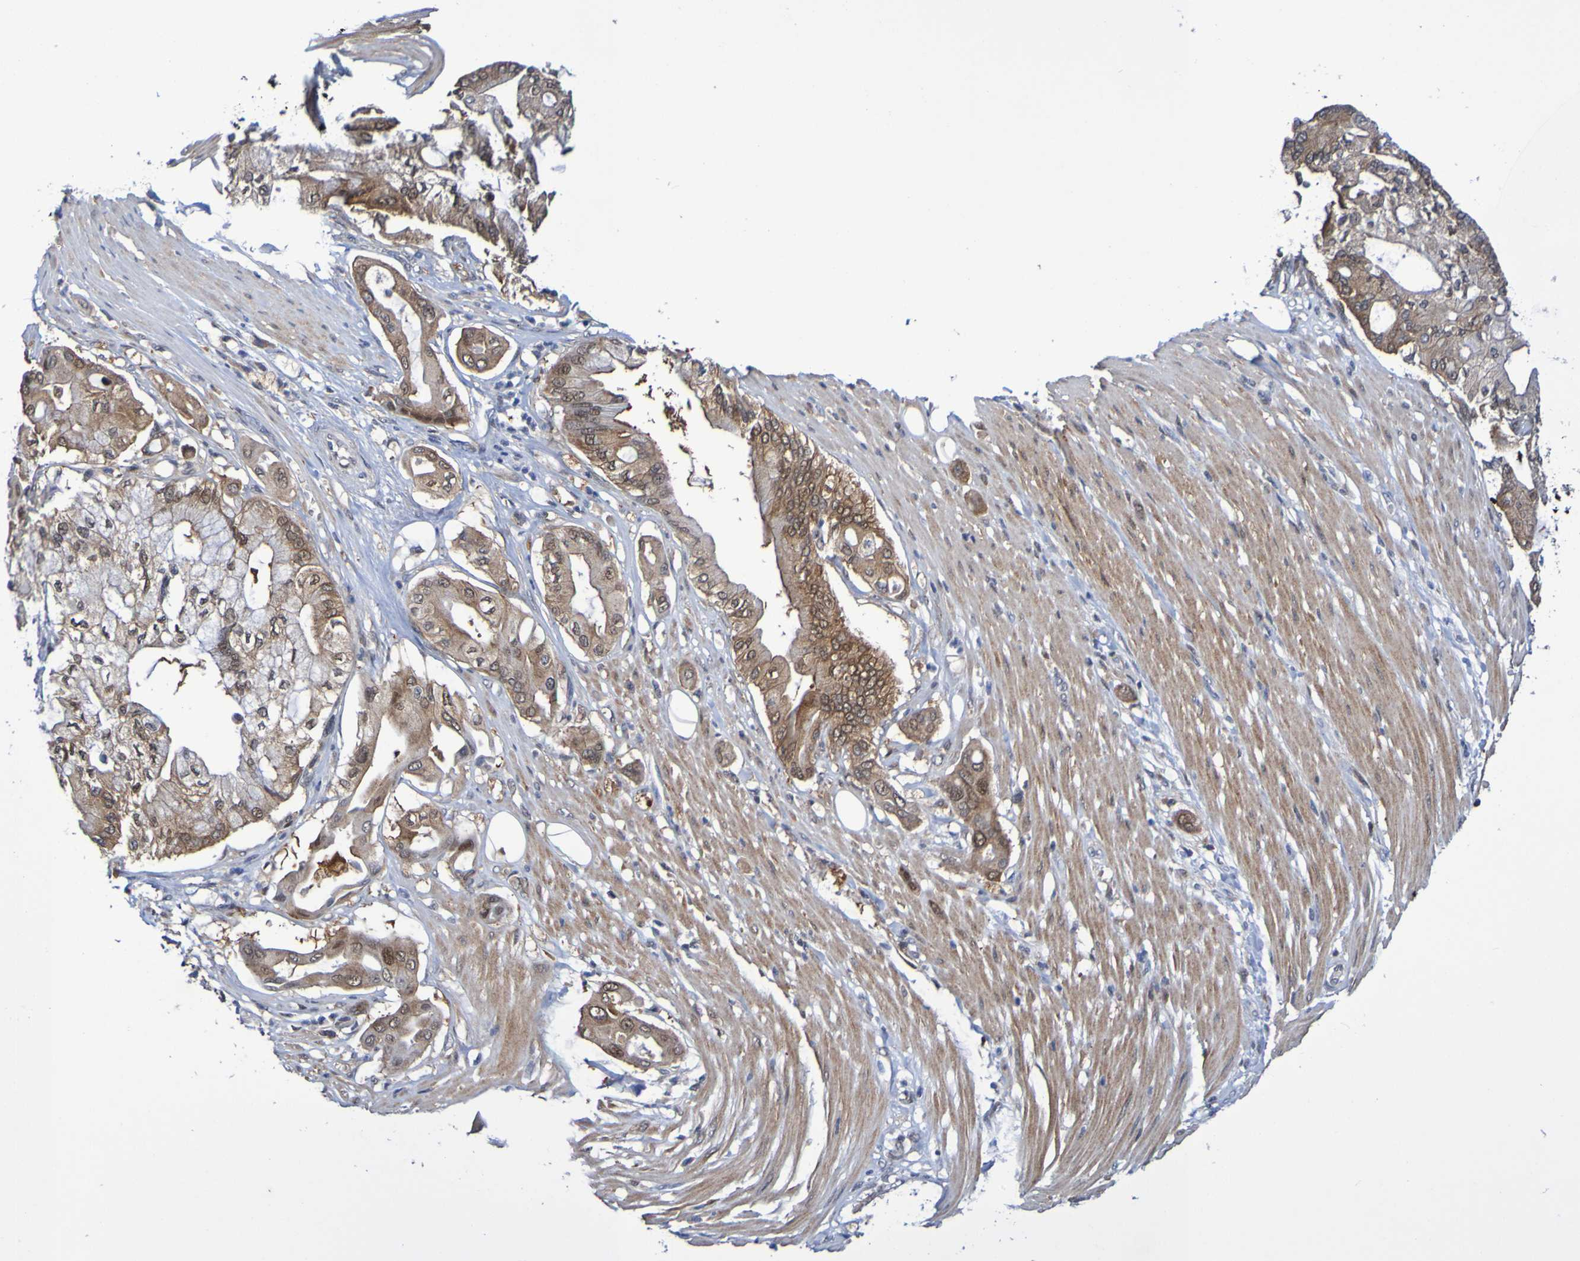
{"staining": {"intensity": "strong", "quantity": ">75%", "location": "cytoplasmic/membranous"}, "tissue": "pancreatic cancer", "cell_type": "Tumor cells", "image_type": "cancer", "snomed": [{"axis": "morphology", "description": "Adenocarcinoma, NOS"}, {"axis": "morphology", "description": "Adenocarcinoma, metastatic, NOS"}, {"axis": "topography", "description": "Lymph node"}, {"axis": "topography", "description": "Pancreas"}, {"axis": "topography", "description": "Duodenum"}], "caption": "A high-resolution histopathology image shows immunohistochemistry (IHC) staining of metastatic adenocarcinoma (pancreatic), which reveals strong cytoplasmic/membranous staining in about >75% of tumor cells.", "gene": "ATIC", "patient": {"sex": "female", "age": 64}}